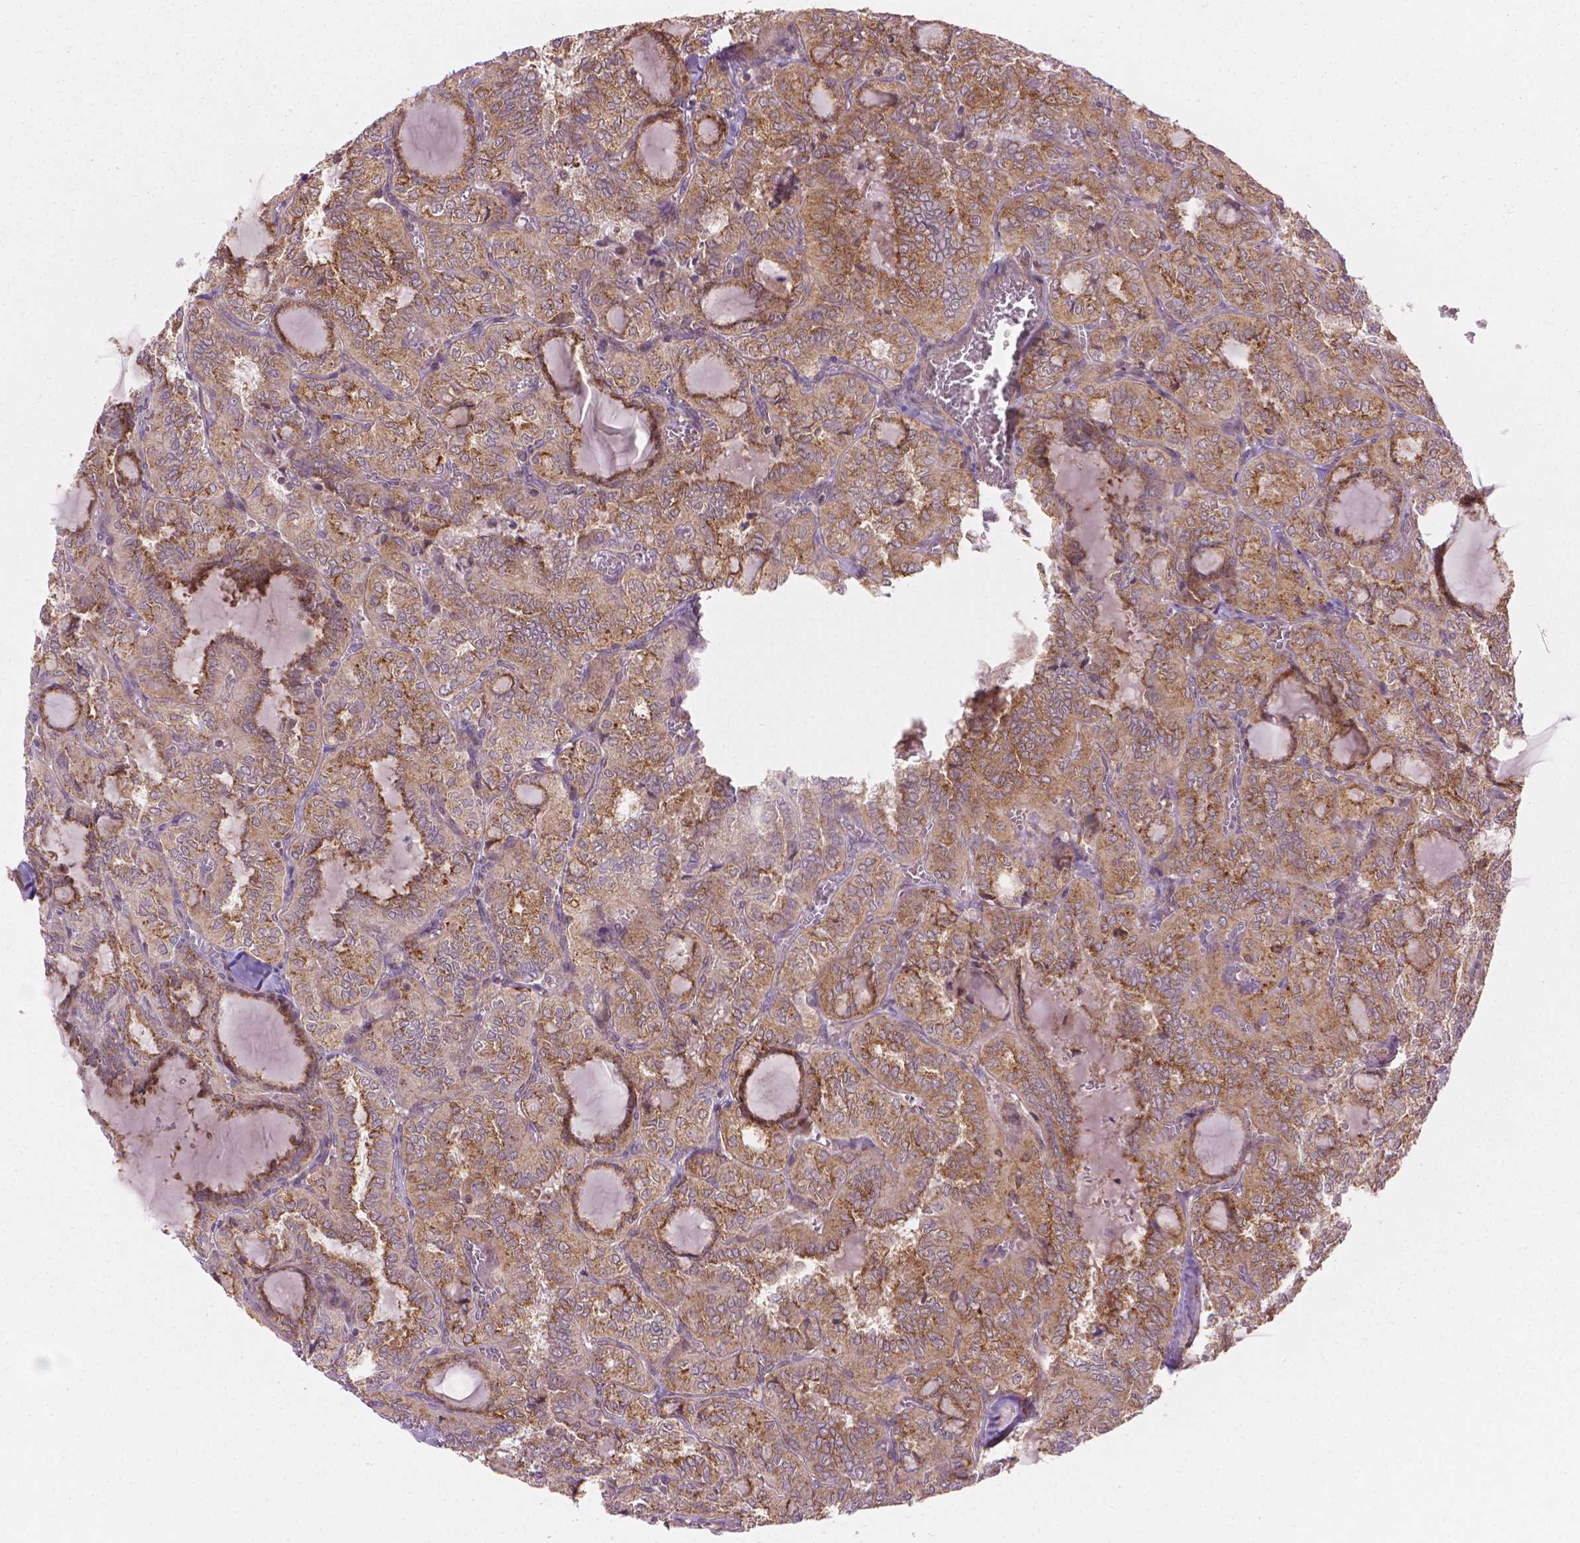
{"staining": {"intensity": "weak", "quantity": ">75%", "location": "cytoplasmic/membranous"}, "tissue": "thyroid cancer", "cell_type": "Tumor cells", "image_type": "cancer", "snomed": [{"axis": "morphology", "description": "Papillary adenocarcinoma, NOS"}, {"axis": "topography", "description": "Thyroid gland"}], "caption": "The immunohistochemical stain highlights weak cytoplasmic/membranous positivity in tumor cells of thyroid cancer tissue.", "gene": "VARS2", "patient": {"sex": "female", "age": 41}}